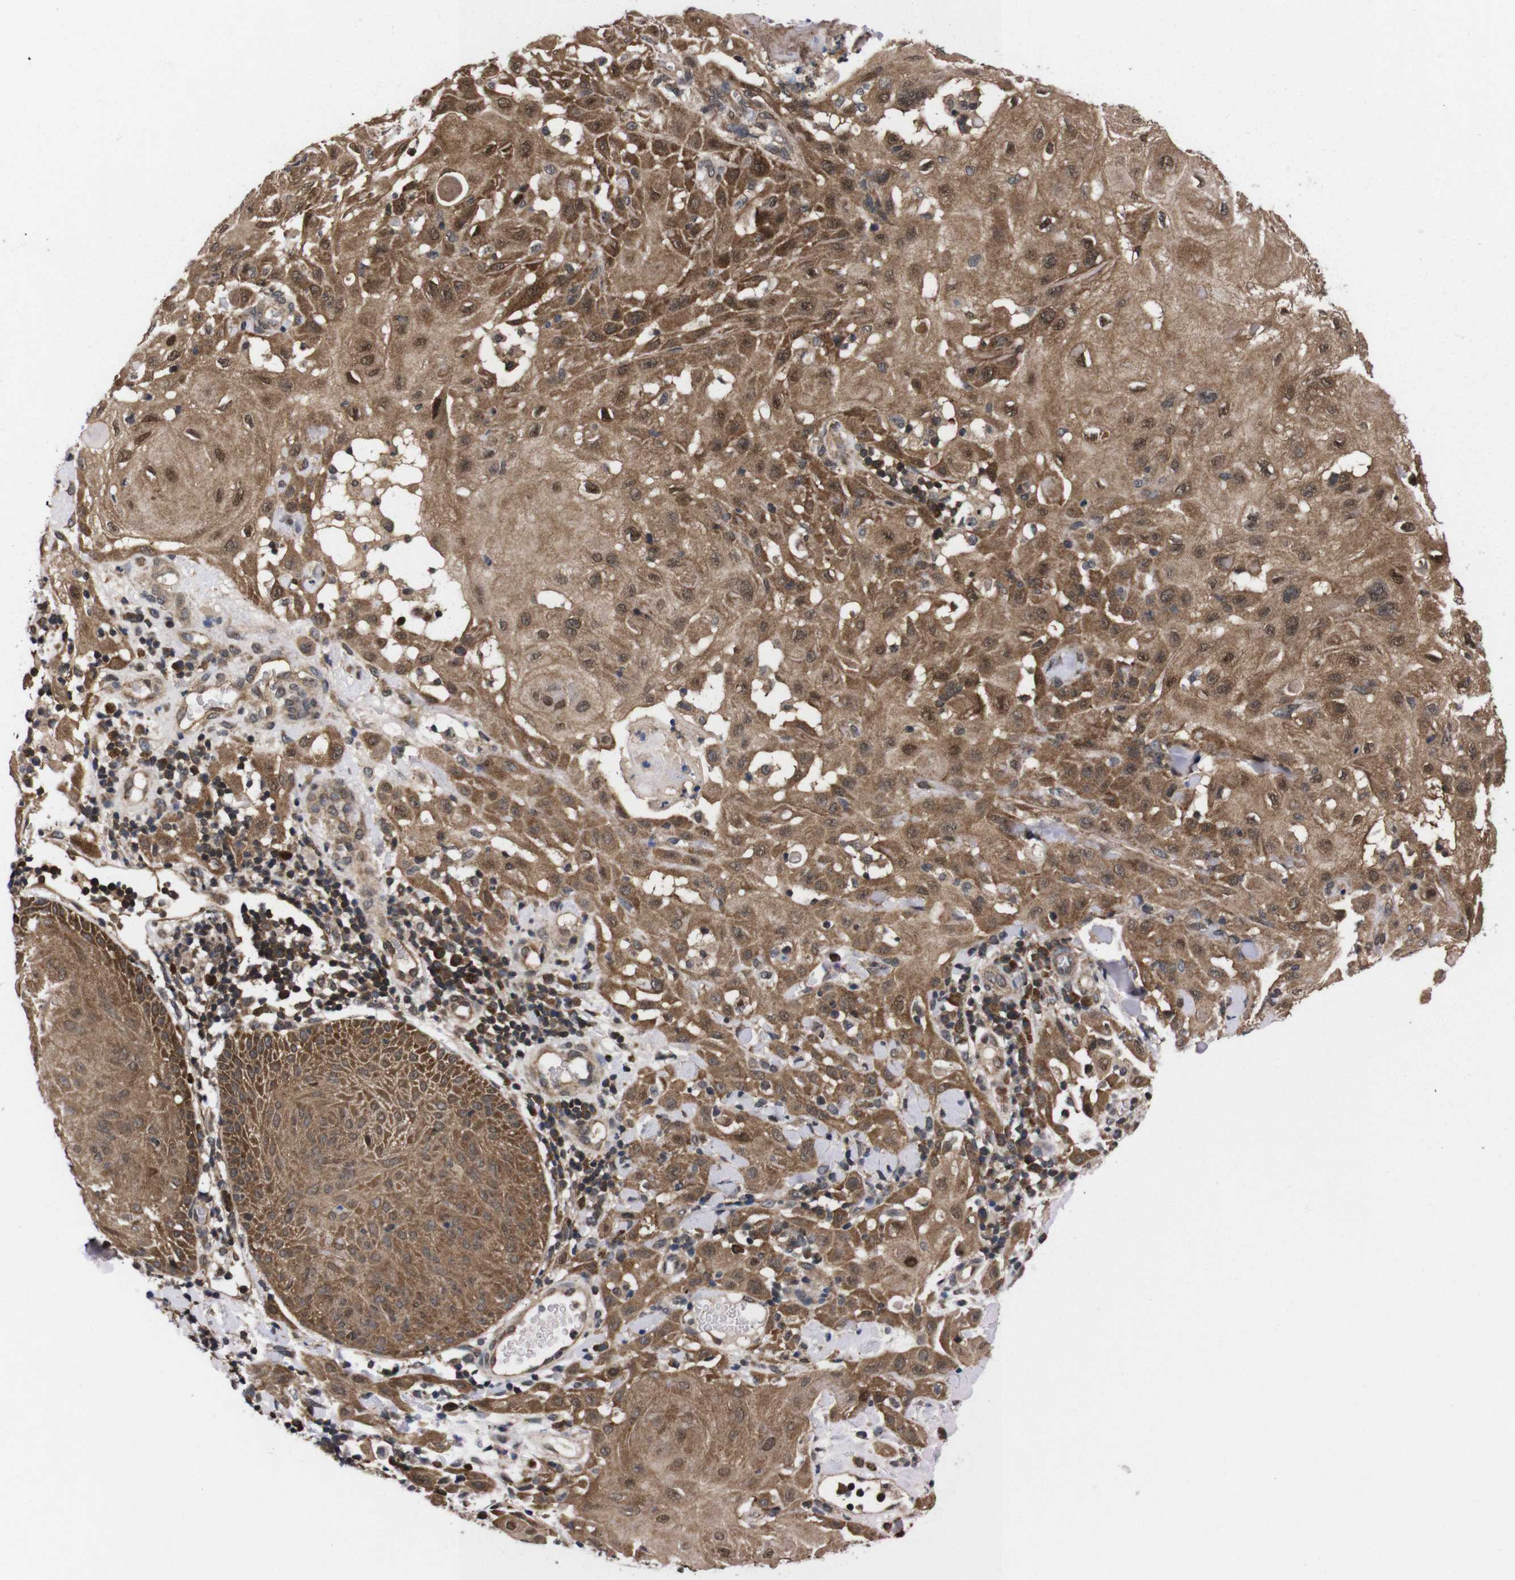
{"staining": {"intensity": "moderate", "quantity": ">75%", "location": "cytoplasmic/membranous,nuclear"}, "tissue": "skin cancer", "cell_type": "Tumor cells", "image_type": "cancer", "snomed": [{"axis": "morphology", "description": "Squamous cell carcinoma, NOS"}, {"axis": "topography", "description": "Skin"}], "caption": "Immunohistochemistry (DAB (3,3'-diaminobenzidine)) staining of human skin squamous cell carcinoma demonstrates moderate cytoplasmic/membranous and nuclear protein staining in approximately >75% of tumor cells.", "gene": "UBQLN2", "patient": {"sex": "male", "age": 24}}